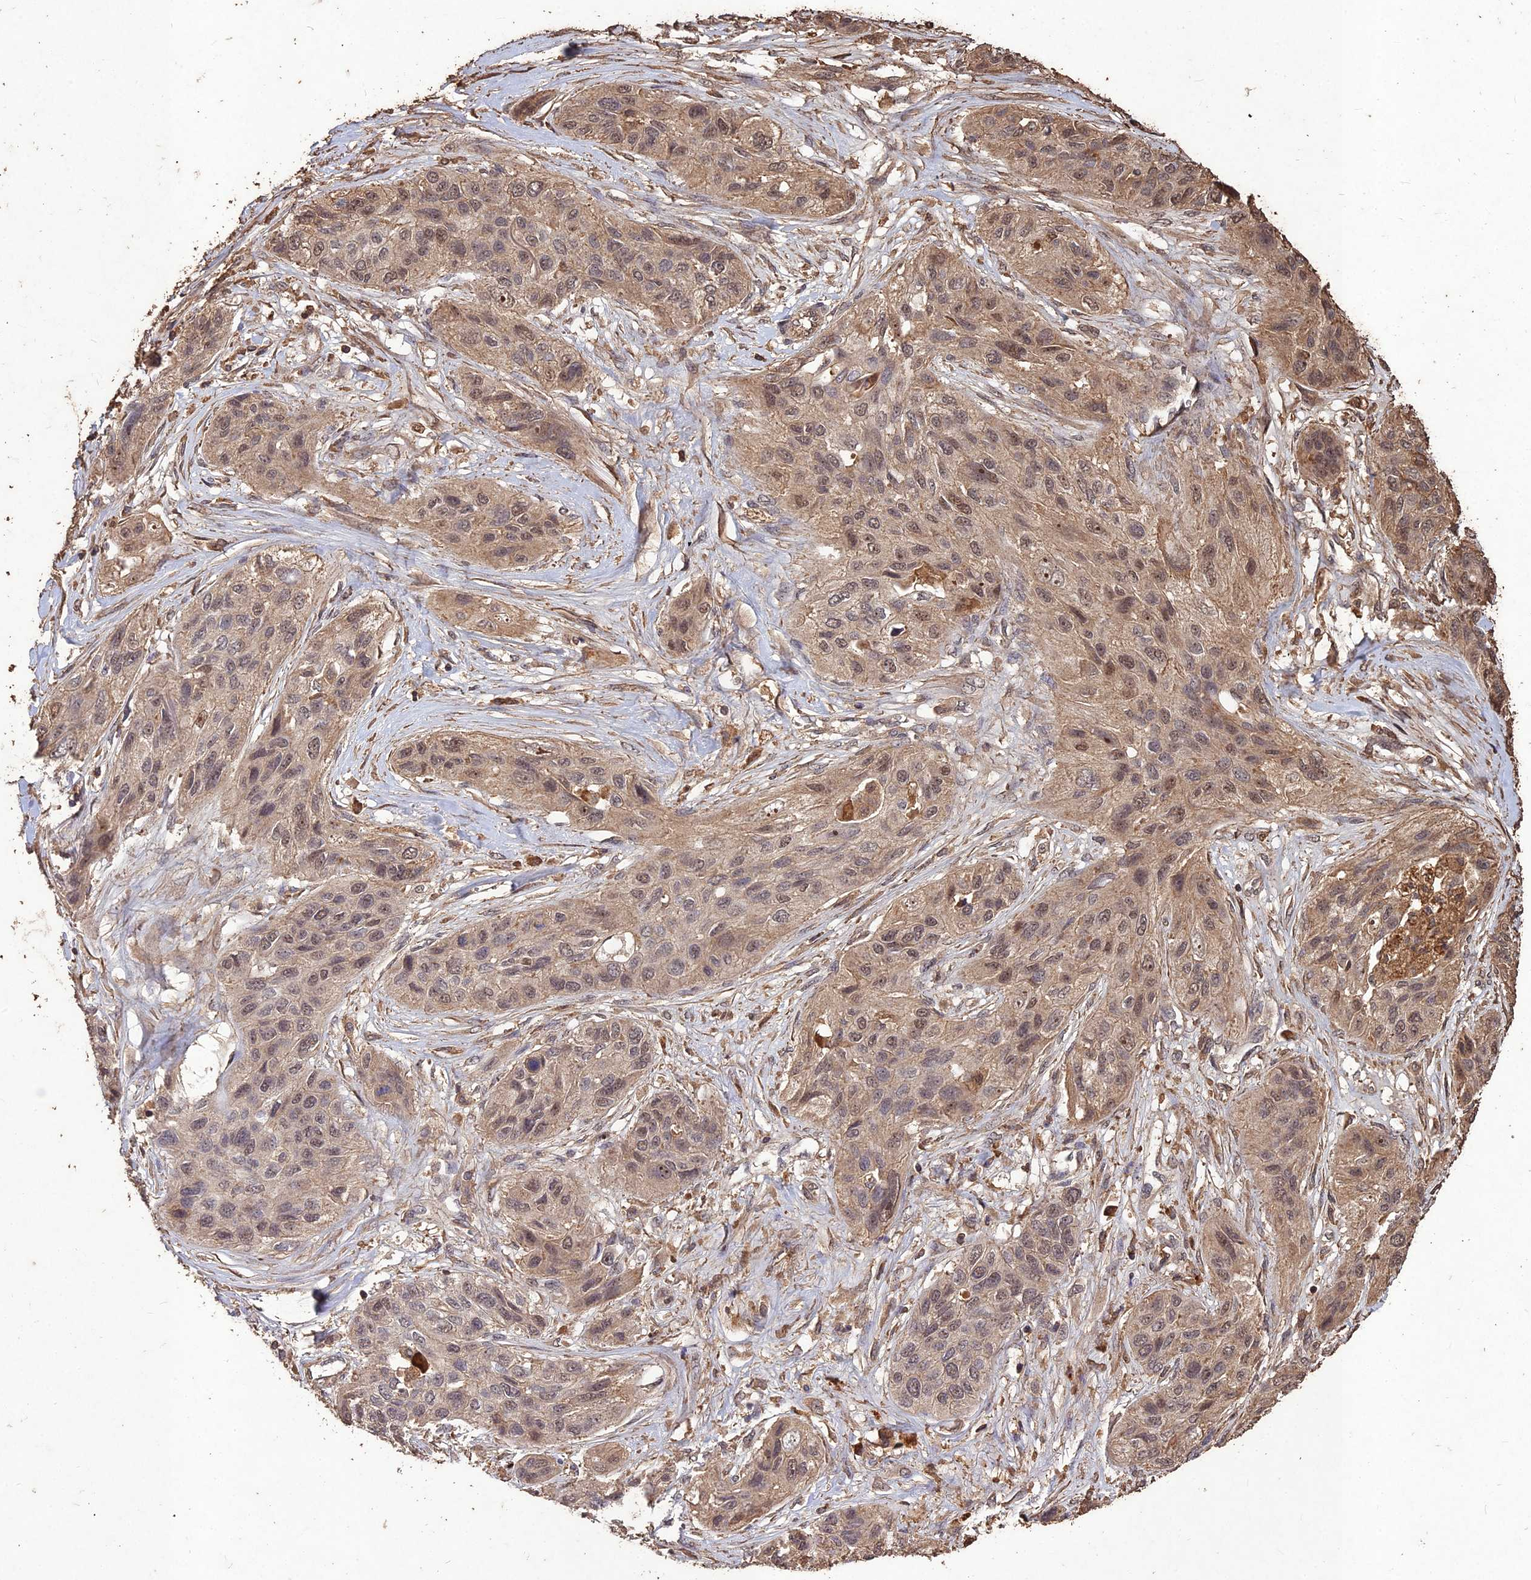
{"staining": {"intensity": "moderate", "quantity": ">75%", "location": "cytoplasmic/membranous,nuclear"}, "tissue": "lung cancer", "cell_type": "Tumor cells", "image_type": "cancer", "snomed": [{"axis": "morphology", "description": "Squamous cell carcinoma, NOS"}, {"axis": "topography", "description": "Lung"}], "caption": "IHC staining of lung cancer (squamous cell carcinoma), which shows medium levels of moderate cytoplasmic/membranous and nuclear staining in approximately >75% of tumor cells indicating moderate cytoplasmic/membranous and nuclear protein expression. The staining was performed using DAB (brown) for protein detection and nuclei were counterstained in hematoxylin (blue).", "gene": "SYMPK", "patient": {"sex": "female", "age": 70}}